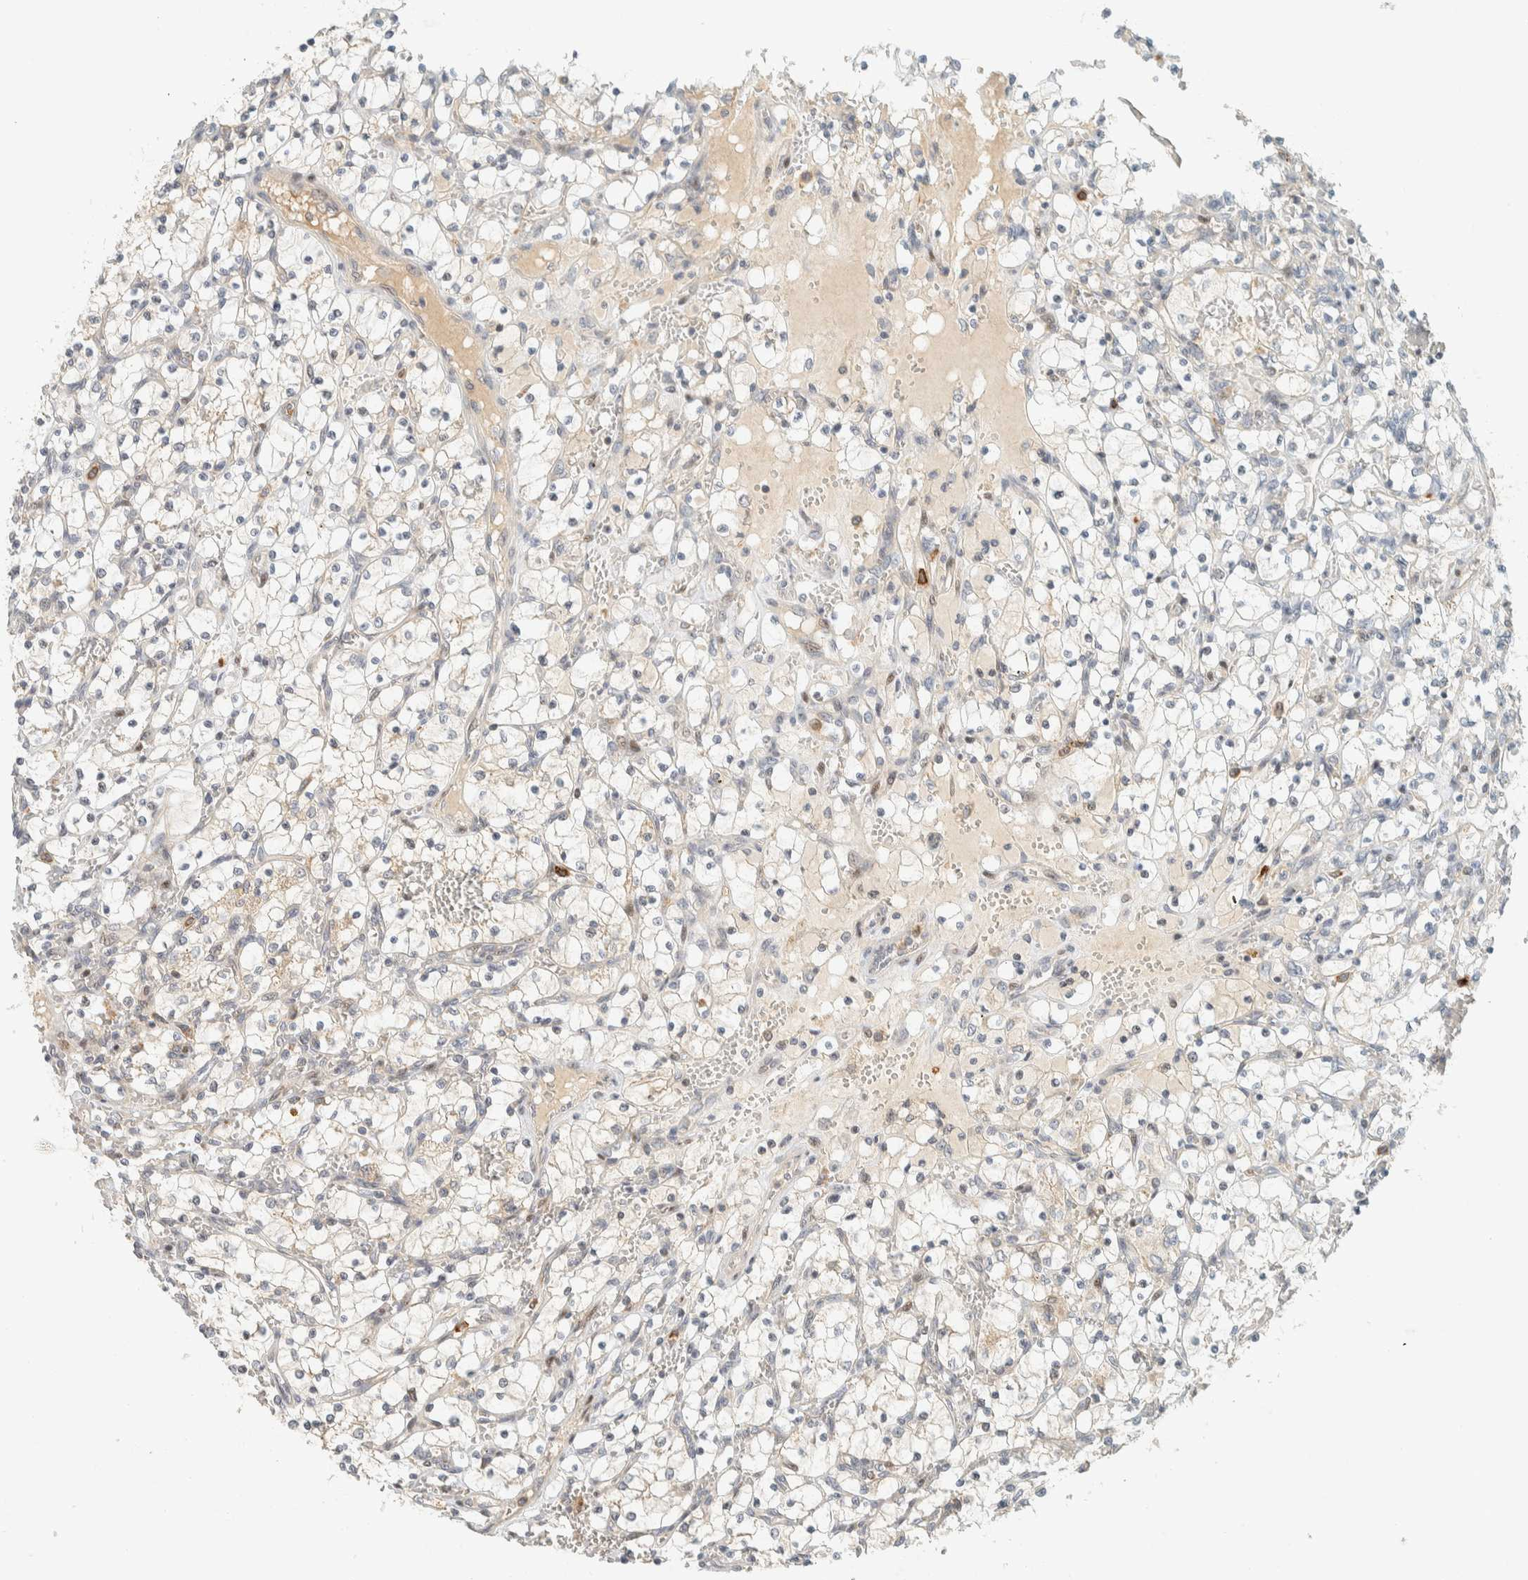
{"staining": {"intensity": "negative", "quantity": "none", "location": "none"}, "tissue": "renal cancer", "cell_type": "Tumor cells", "image_type": "cancer", "snomed": [{"axis": "morphology", "description": "Adenocarcinoma, NOS"}, {"axis": "topography", "description": "Kidney"}], "caption": "DAB (3,3'-diaminobenzidine) immunohistochemical staining of renal adenocarcinoma demonstrates no significant positivity in tumor cells.", "gene": "CCDC171", "patient": {"sex": "female", "age": 69}}